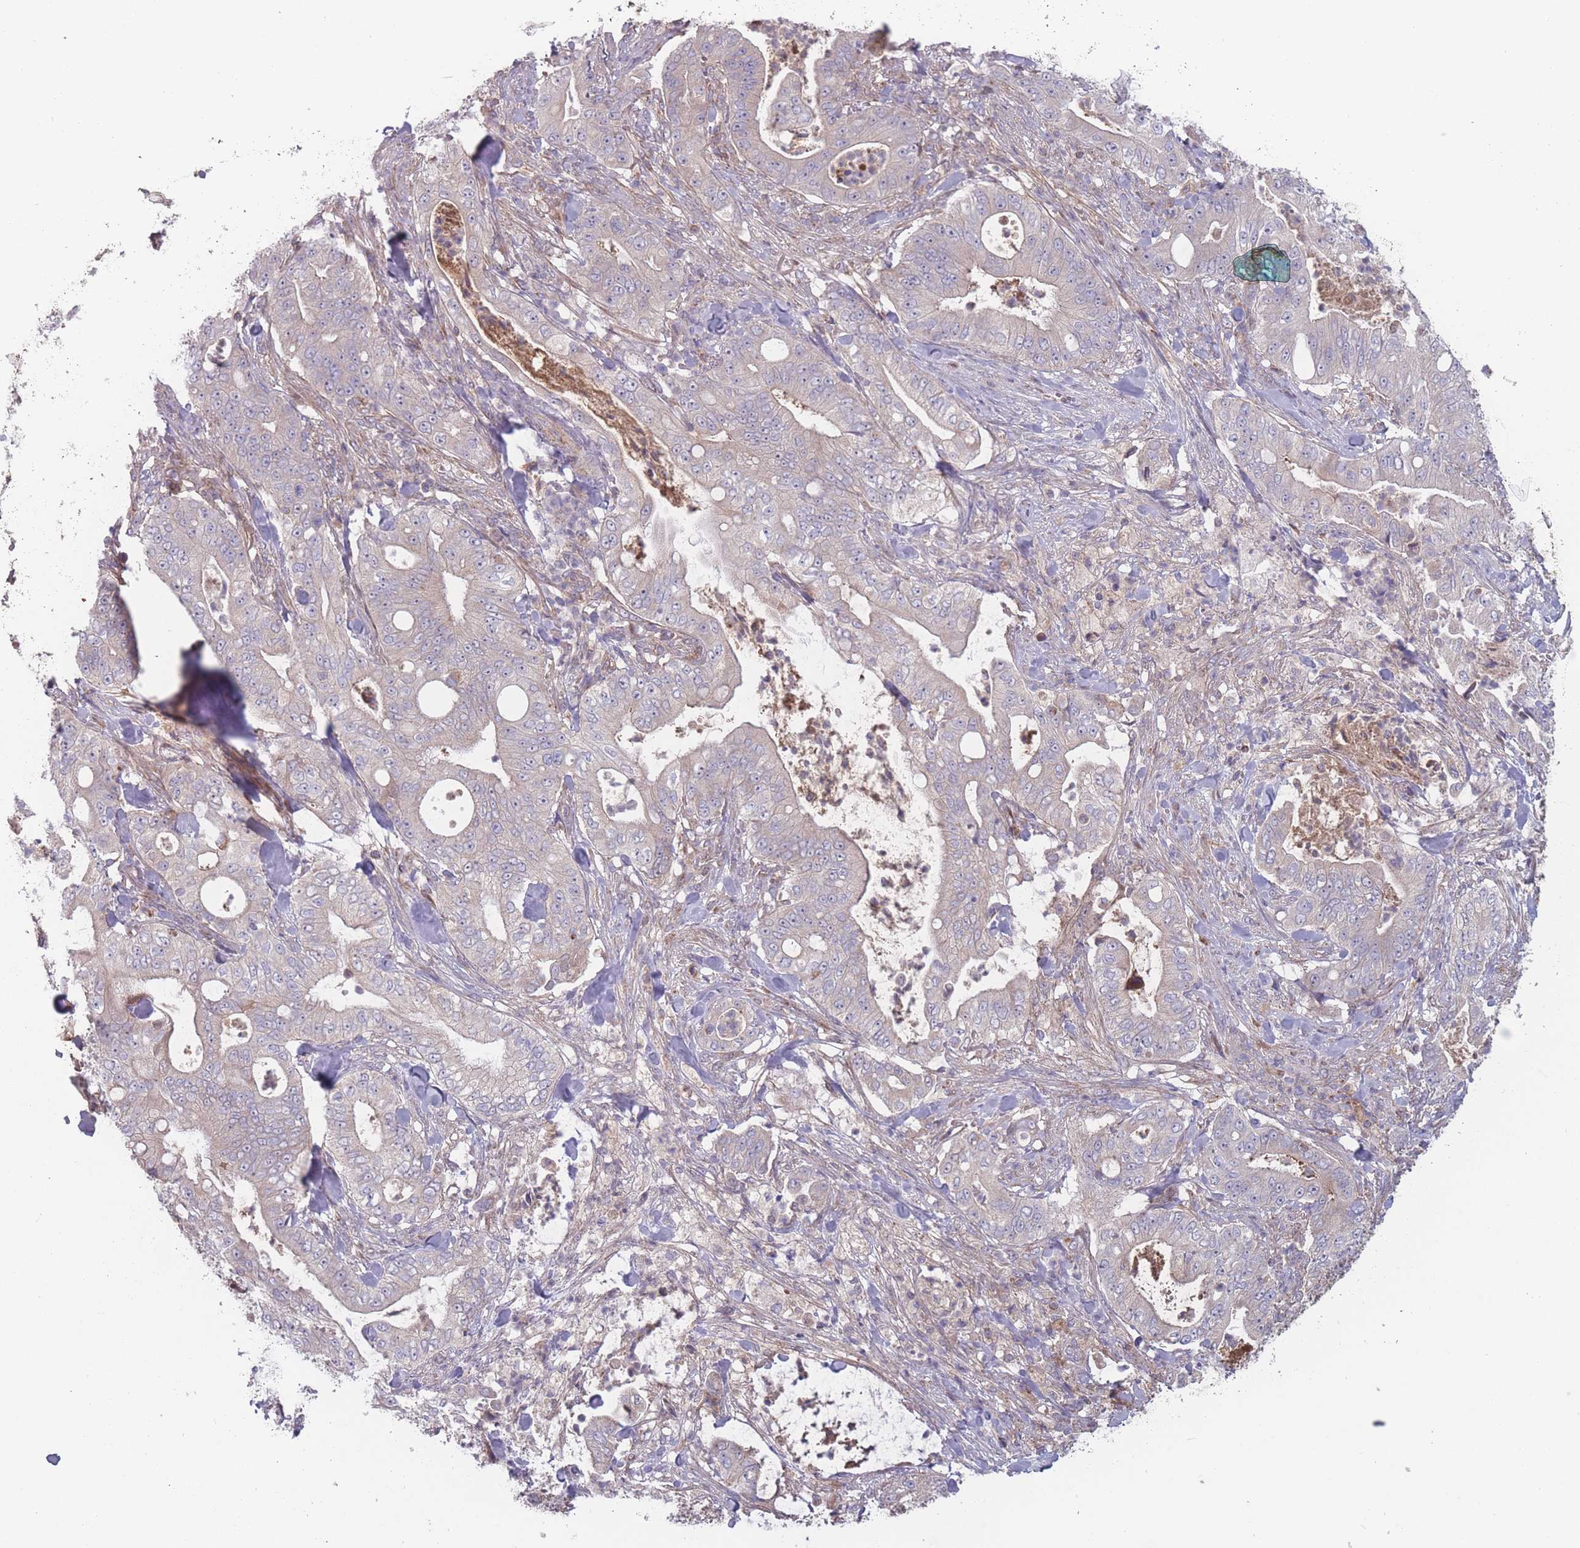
{"staining": {"intensity": "weak", "quantity": "<25%", "location": "cytoplasmic/membranous"}, "tissue": "pancreatic cancer", "cell_type": "Tumor cells", "image_type": "cancer", "snomed": [{"axis": "morphology", "description": "Adenocarcinoma, NOS"}, {"axis": "topography", "description": "Pancreas"}], "caption": "High magnification brightfield microscopy of adenocarcinoma (pancreatic) stained with DAB (brown) and counterstained with hematoxylin (blue): tumor cells show no significant expression.", "gene": "ATP5MG", "patient": {"sex": "male", "age": 71}}